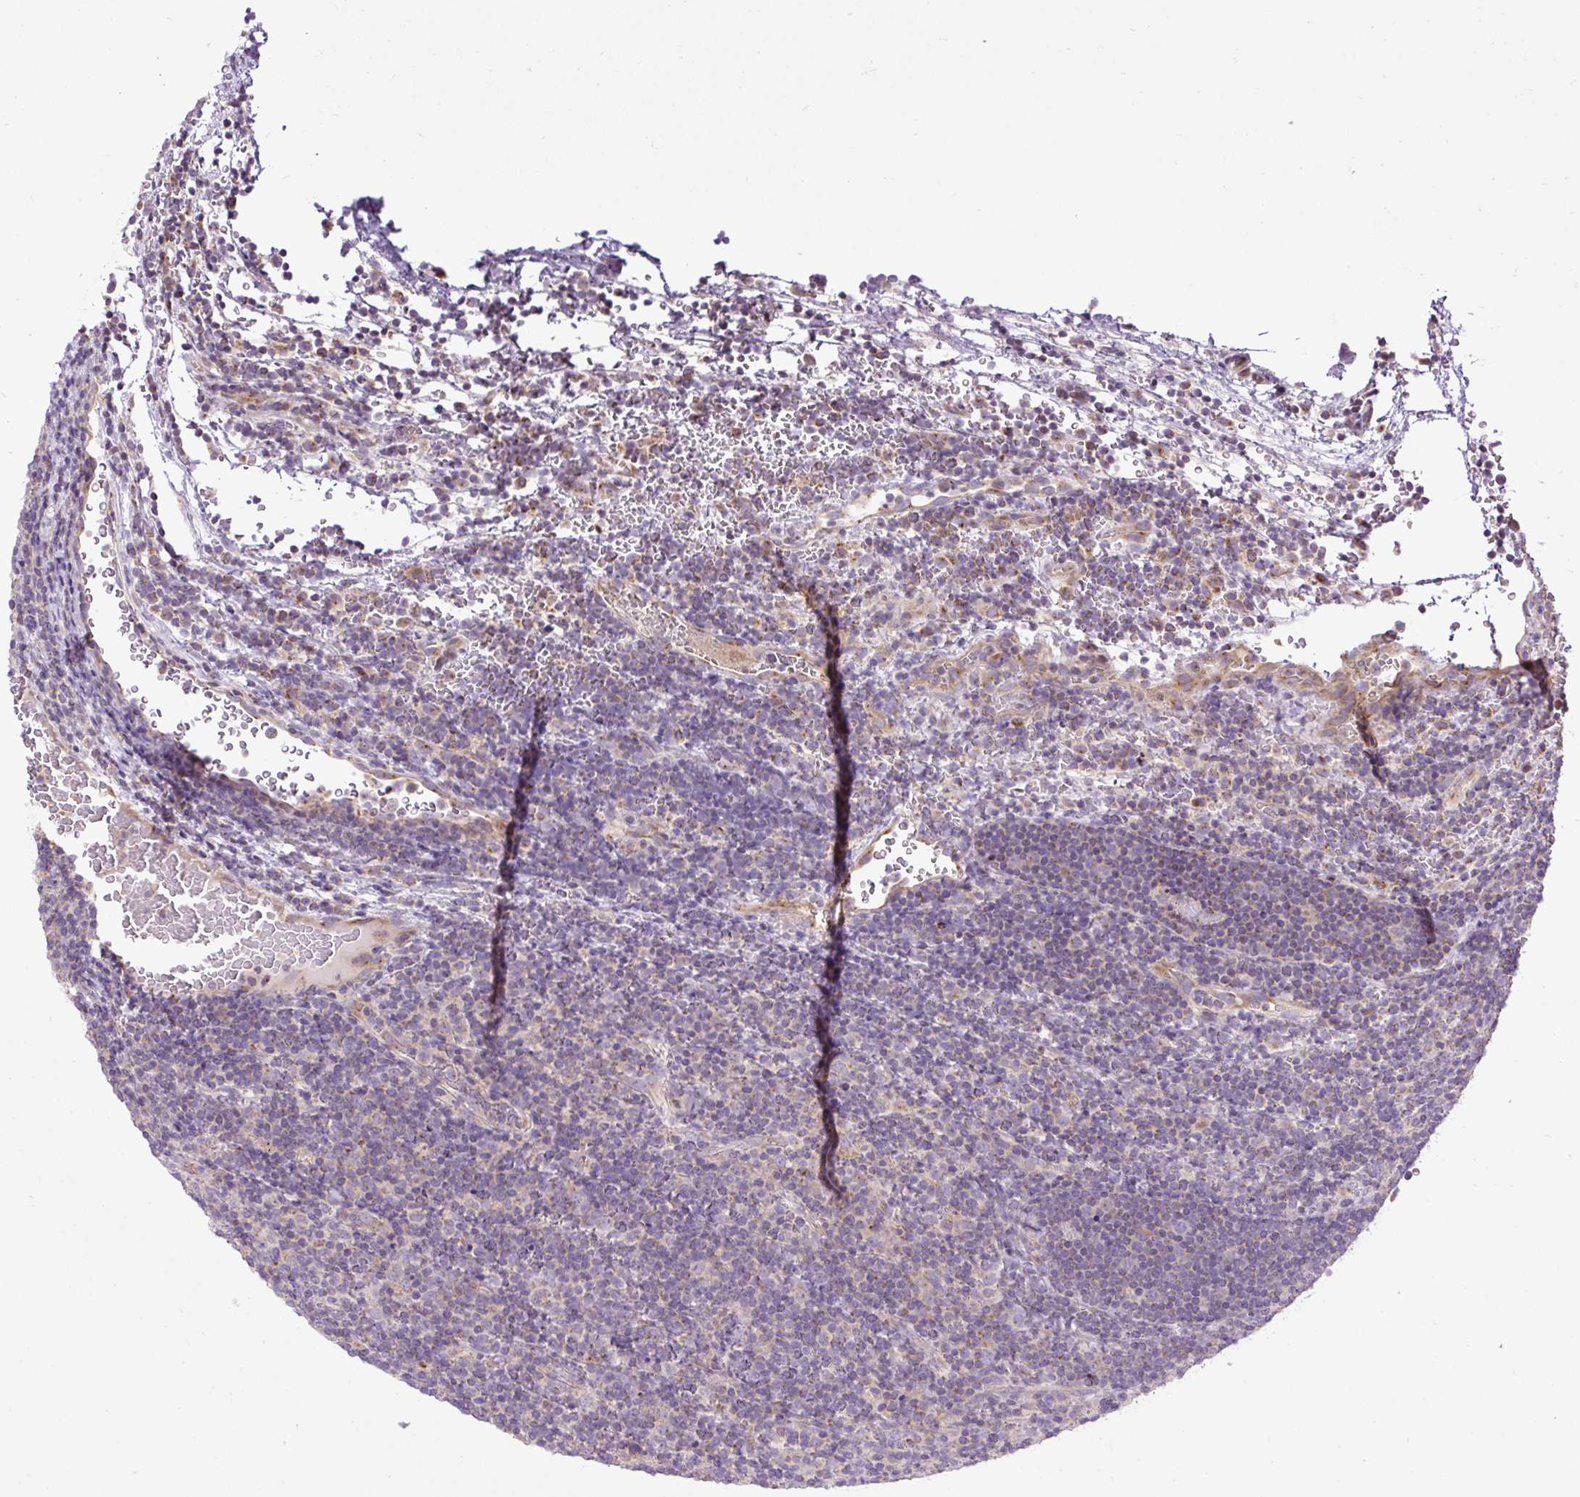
{"staining": {"intensity": "moderate", "quantity": "<25%", "location": "cytoplasmic/membranous"}, "tissue": "lymphoma", "cell_type": "Tumor cells", "image_type": "cancer", "snomed": [{"axis": "morphology", "description": "Hodgkin's disease, NOS"}, {"axis": "topography", "description": "Lymph node"}], "caption": "This image demonstrates immunohistochemistry (IHC) staining of human lymphoma, with low moderate cytoplasmic/membranous positivity in about <25% of tumor cells.", "gene": "ZNF547", "patient": {"sex": "female", "age": 57}}